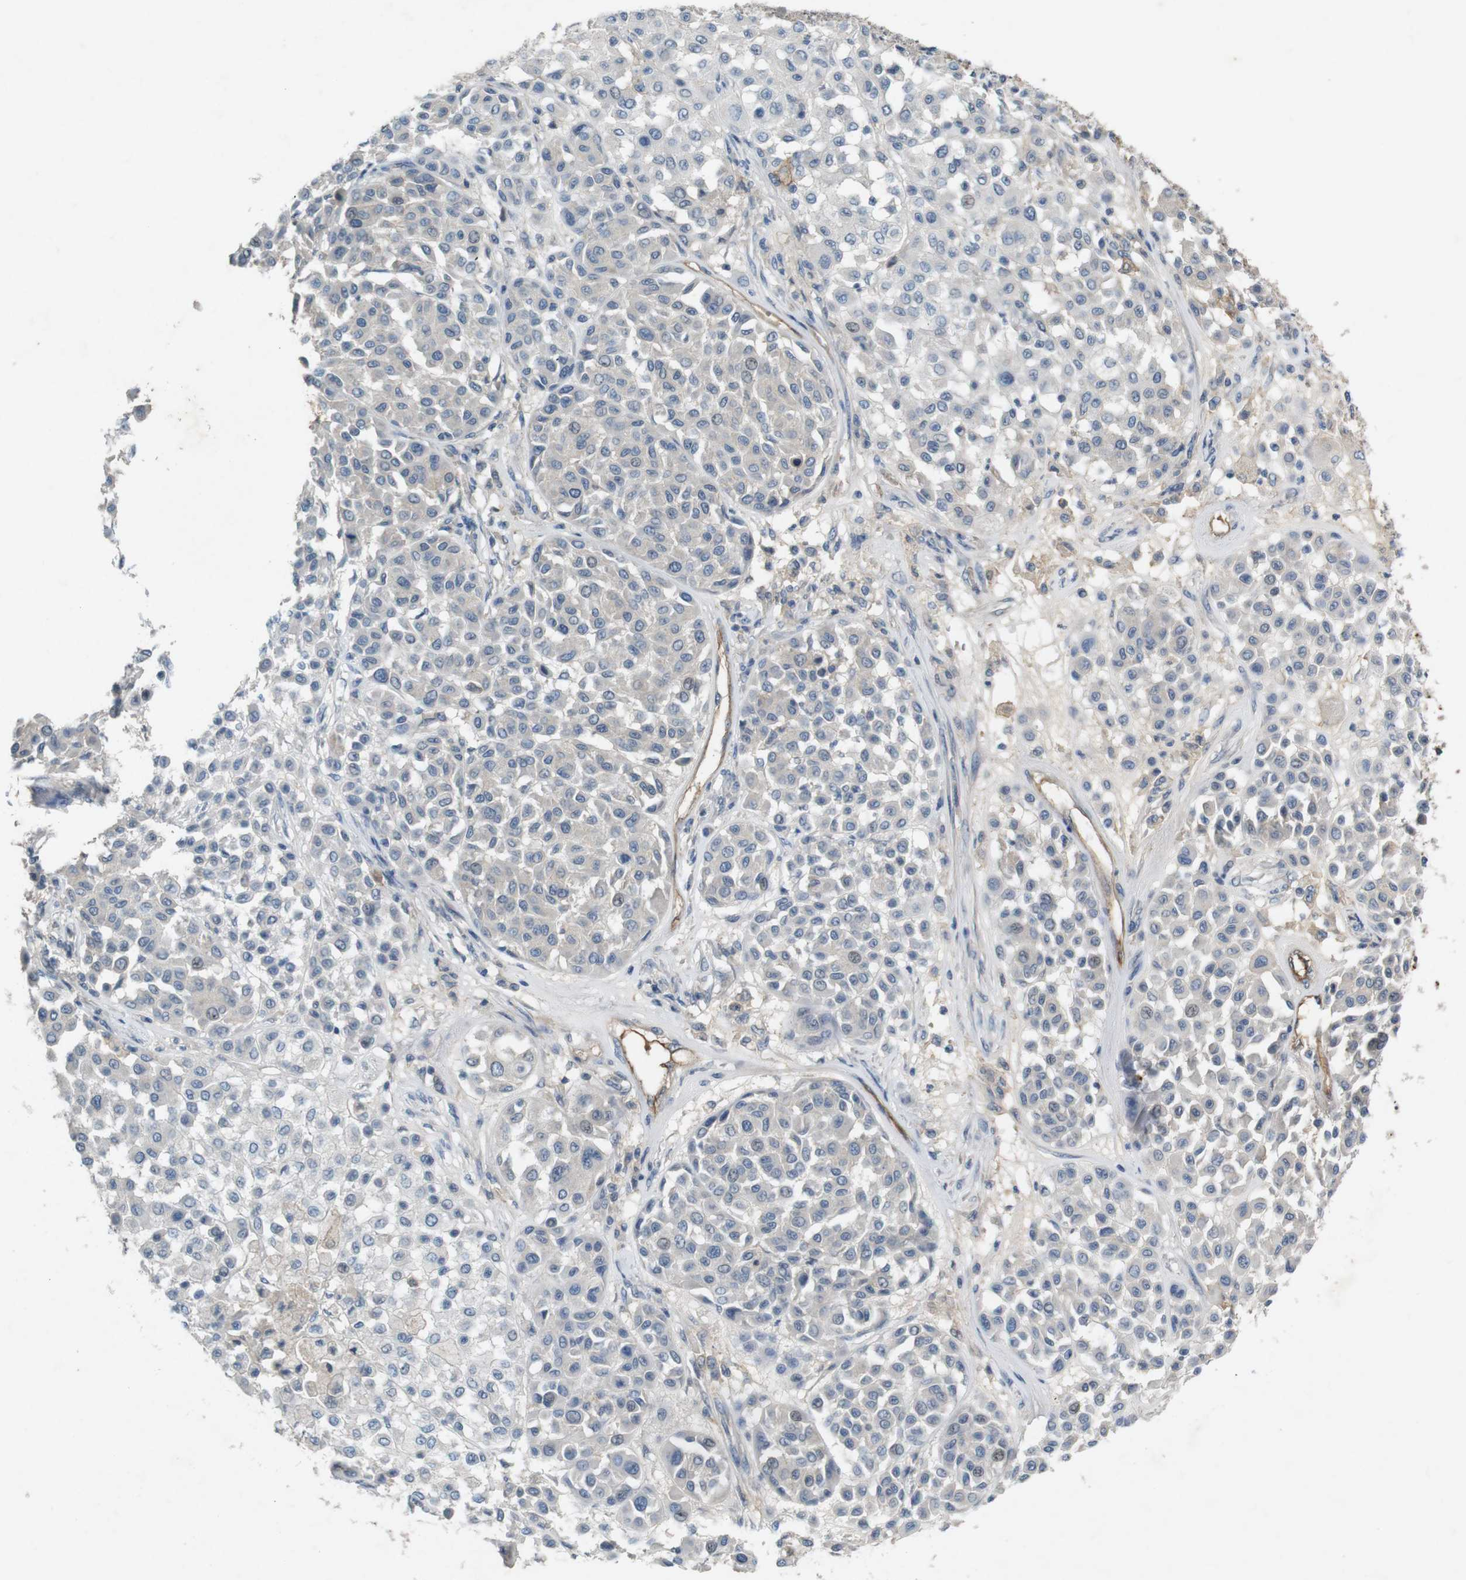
{"staining": {"intensity": "negative", "quantity": "none", "location": "none"}, "tissue": "melanoma", "cell_type": "Tumor cells", "image_type": "cancer", "snomed": [{"axis": "morphology", "description": "Malignant melanoma, Metastatic site"}, {"axis": "topography", "description": "Soft tissue"}], "caption": "DAB immunohistochemical staining of human melanoma demonstrates no significant positivity in tumor cells. (Brightfield microscopy of DAB (3,3'-diaminobenzidine) immunohistochemistry at high magnification).", "gene": "PVR", "patient": {"sex": "male", "age": 41}}